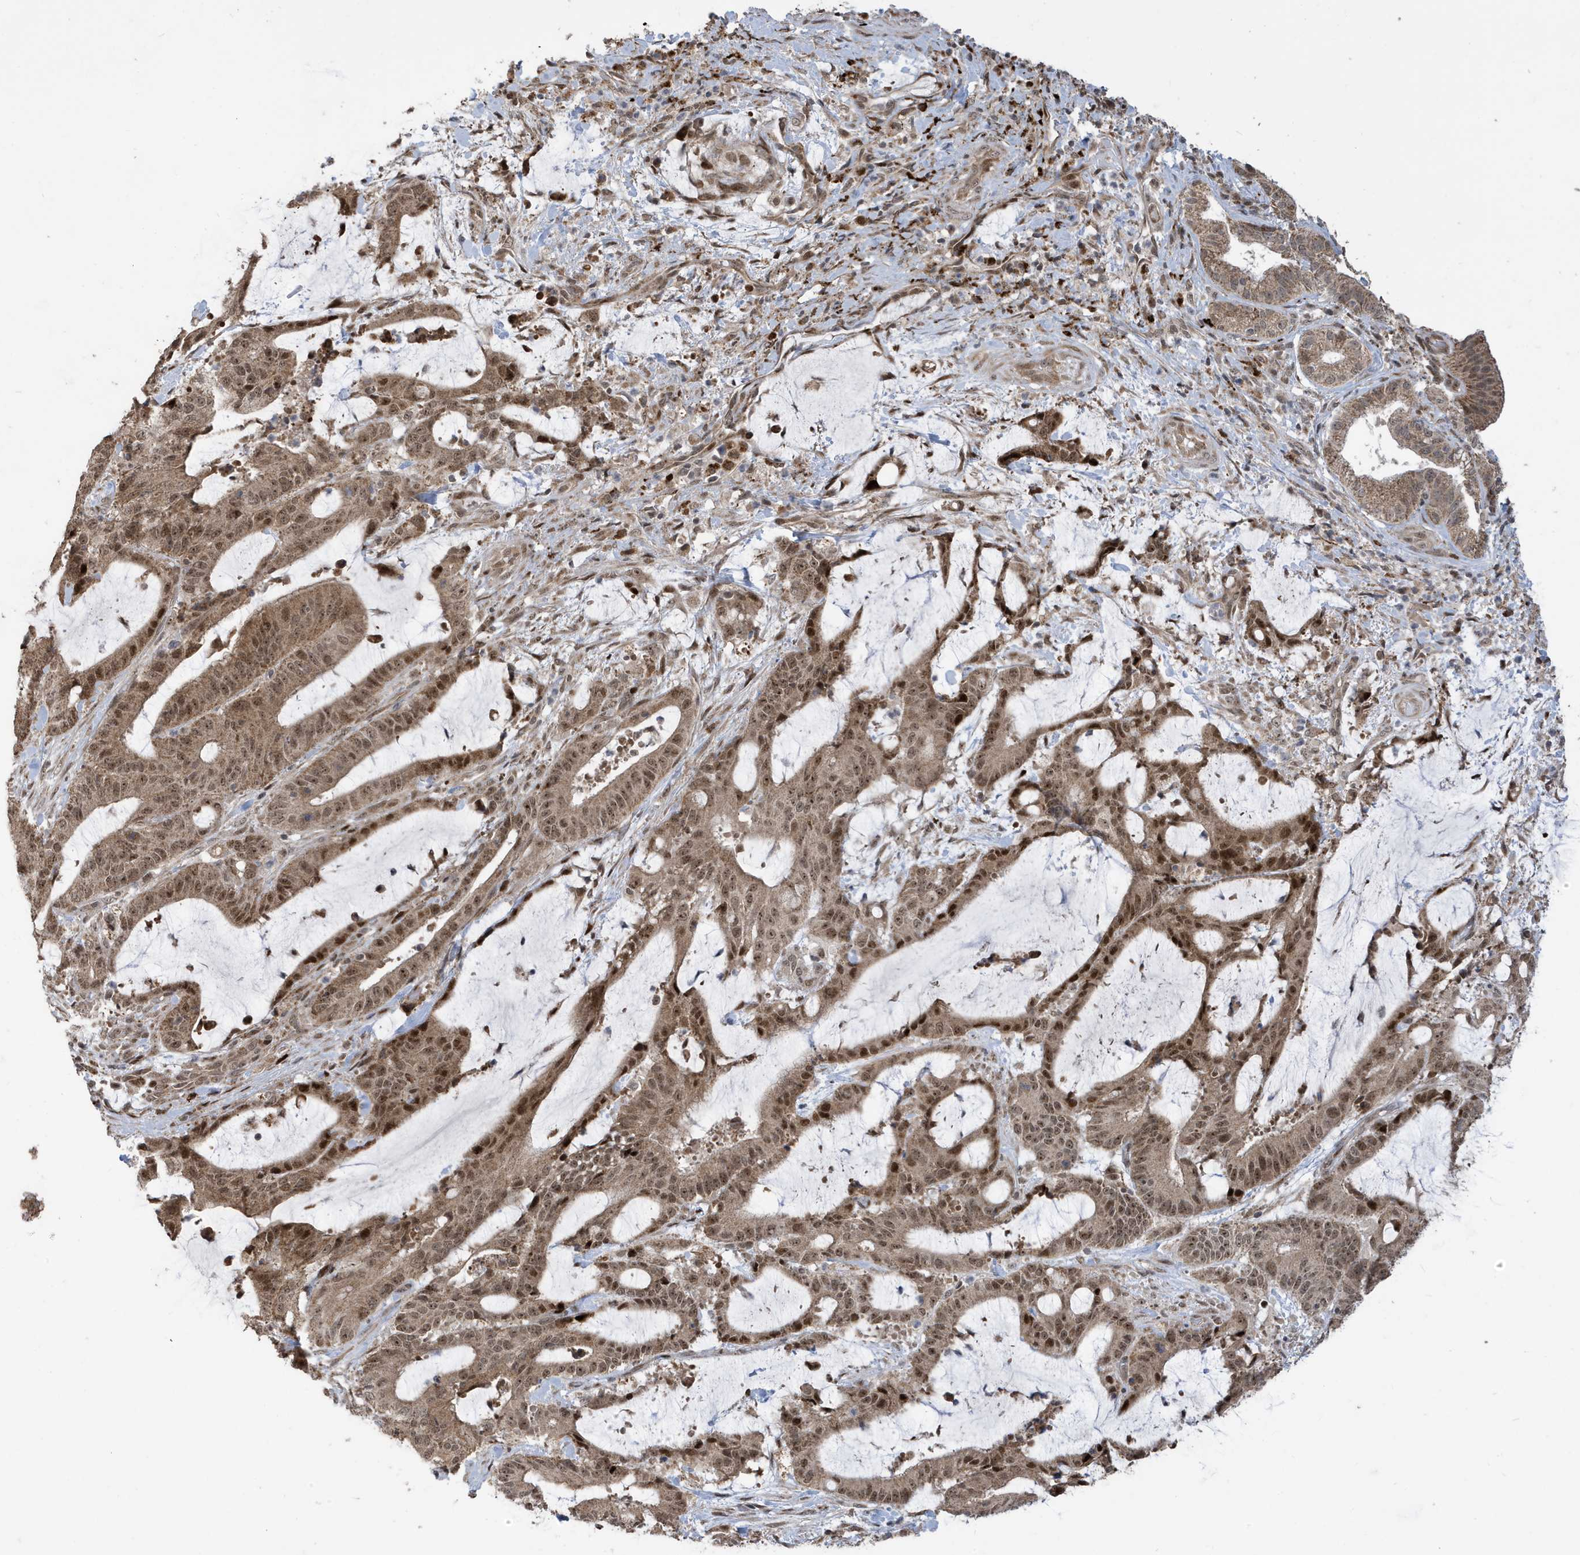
{"staining": {"intensity": "moderate", "quantity": ">75%", "location": "cytoplasmic/membranous,nuclear"}, "tissue": "liver cancer", "cell_type": "Tumor cells", "image_type": "cancer", "snomed": [{"axis": "morphology", "description": "Normal tissue, NOS"}, {"axis": "morphology", "description": "Cholangiocarcinoma"}, {"axis": "topography", "description": "Liver"}, {"axis": "topography", "description": "Peripheral nerve tissue"}], "caption": "Immunohistochemistry (IHC) of cholangiocarcinoma (liver) reveals medium levels of moderate cytoplasmic/membranous and nuclear staining in approximately >75% of tumor cells. (IHC, brightfield microscopy, high magnification).", "gene": "FAM9B", "patient": {"sex": "female", "age": 73}}